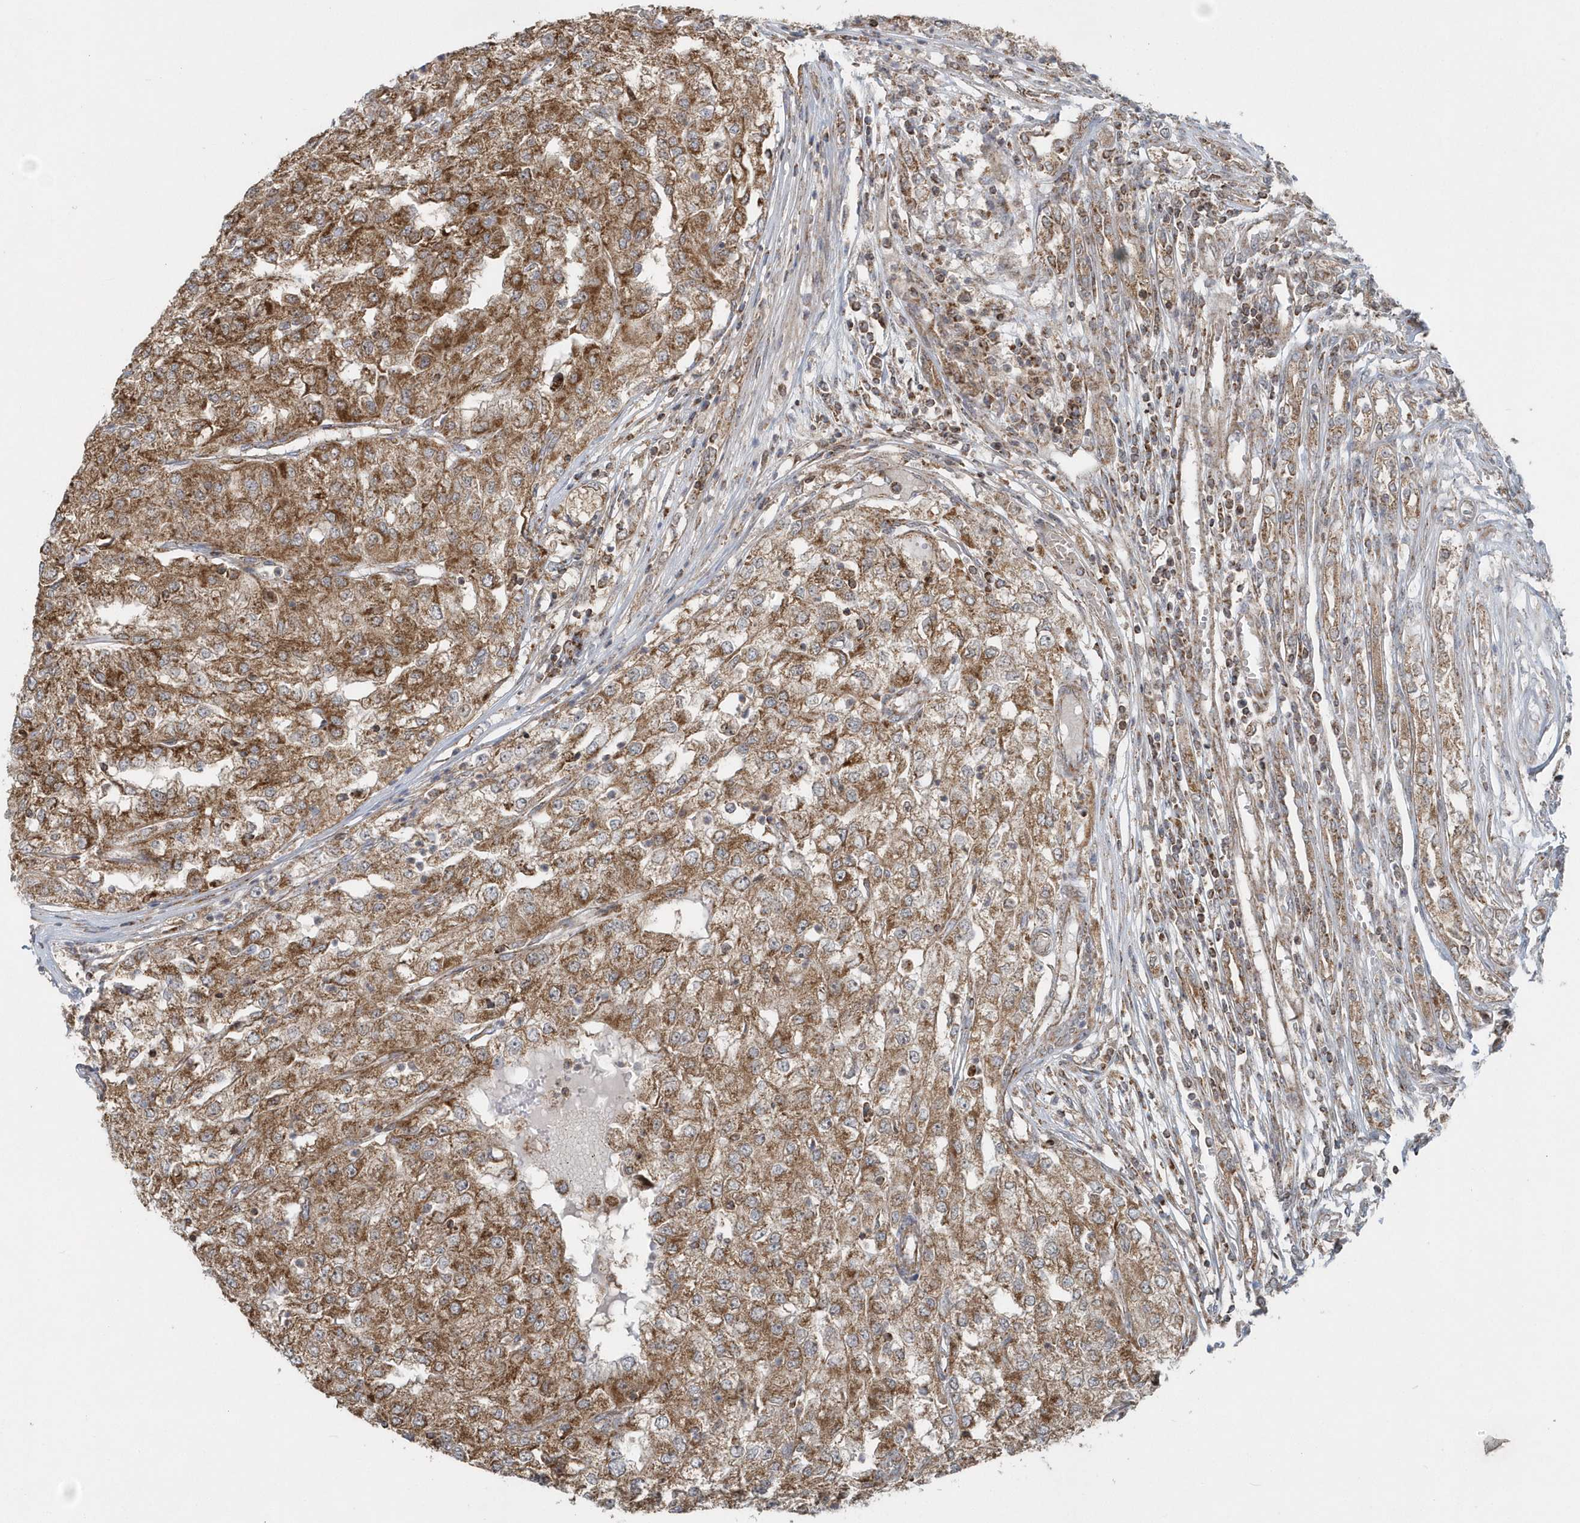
{"staining": {"intensity": "moderate", "quantity": ">75%", "location": "cytoplasmic/membranous"}, "tissue": "renal cancer", "cell_type": "Tumor cells", "image_type": "cancer", "snomed": [{"axis": "morphology", "description": "Adenocarcinoma, NOS"}, {"axis": "topography", "description": "Kidney"}], "caption": "A high-resolution micrograph shows immunohistochemistry (IHC) staining of renal cancer, which exhibits moderate cytoplasmic/membranous positivity in approximately >75% of tumor cells.", "gene": "PPP1R7", "patient": {"sex": "female", "age": 54}}